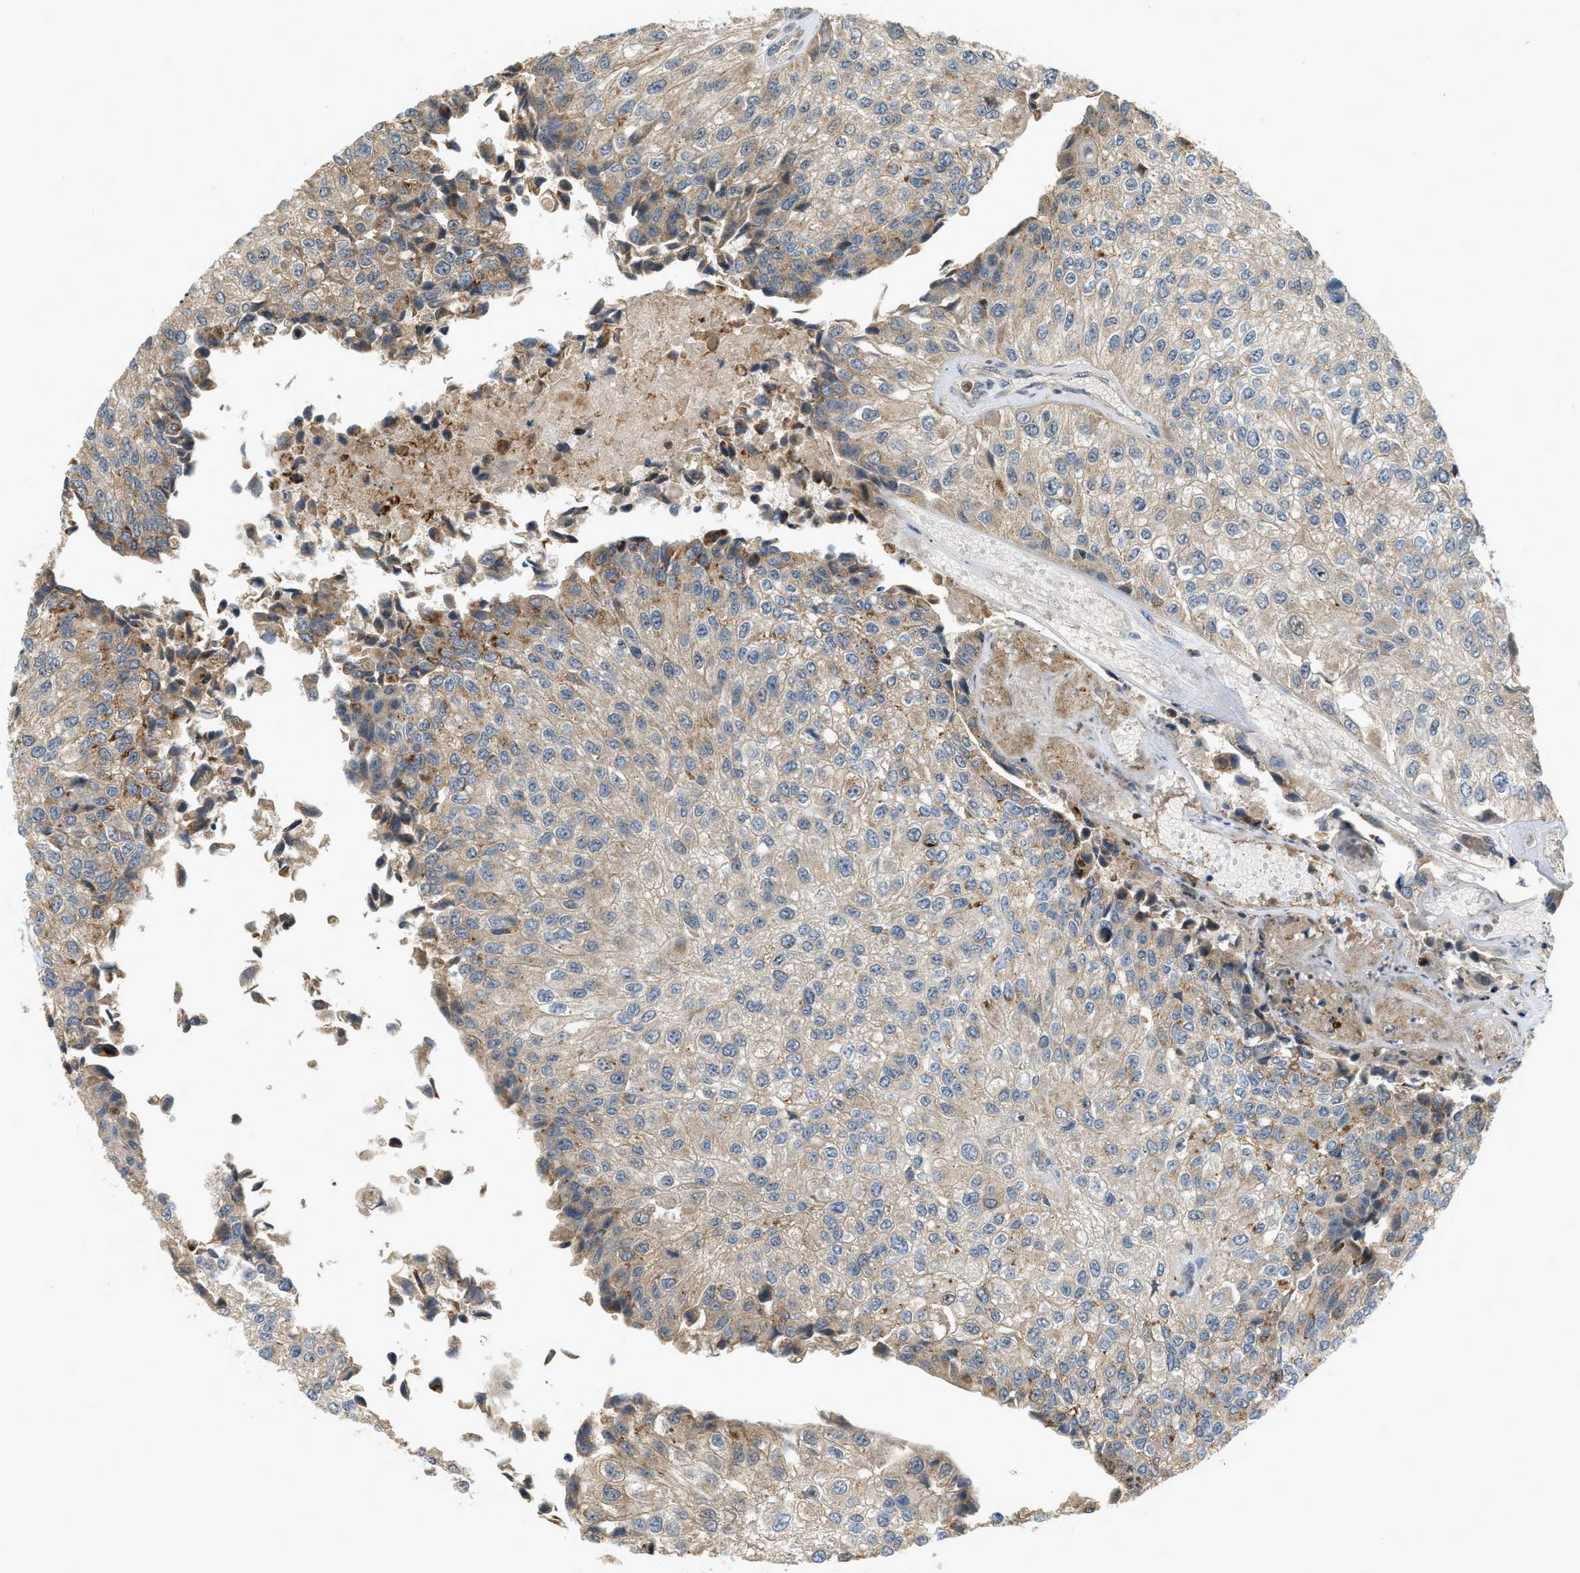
{"staining": {"intensity": "moderate", "quantity": "<25%", "location": "cytoplasmic/membranous,nuclear"}, "tissue": "urothelial cancer", "cell_type": "Tumor cells", "image_type": "cancer", "snomed": [{"axis": "morphology", "description": "Urothelial carcinoma, High grade"}, {"axis": "topography", "description": "Kidney"}, {"axis": "topography", "description": "Urinary bladder"}], "caption": "Immunohistochemical staining of high-grade urothelial carcinoma reveals low levels of moderate cytoplasmic/membranous and nuclear protein positivity in about <25% of tumor cells. Ihc stains the protein in brown and the nuclei are stained blue.", "gene": "TRAPPC14", "patient": {"sex": "male", "age": 77}}